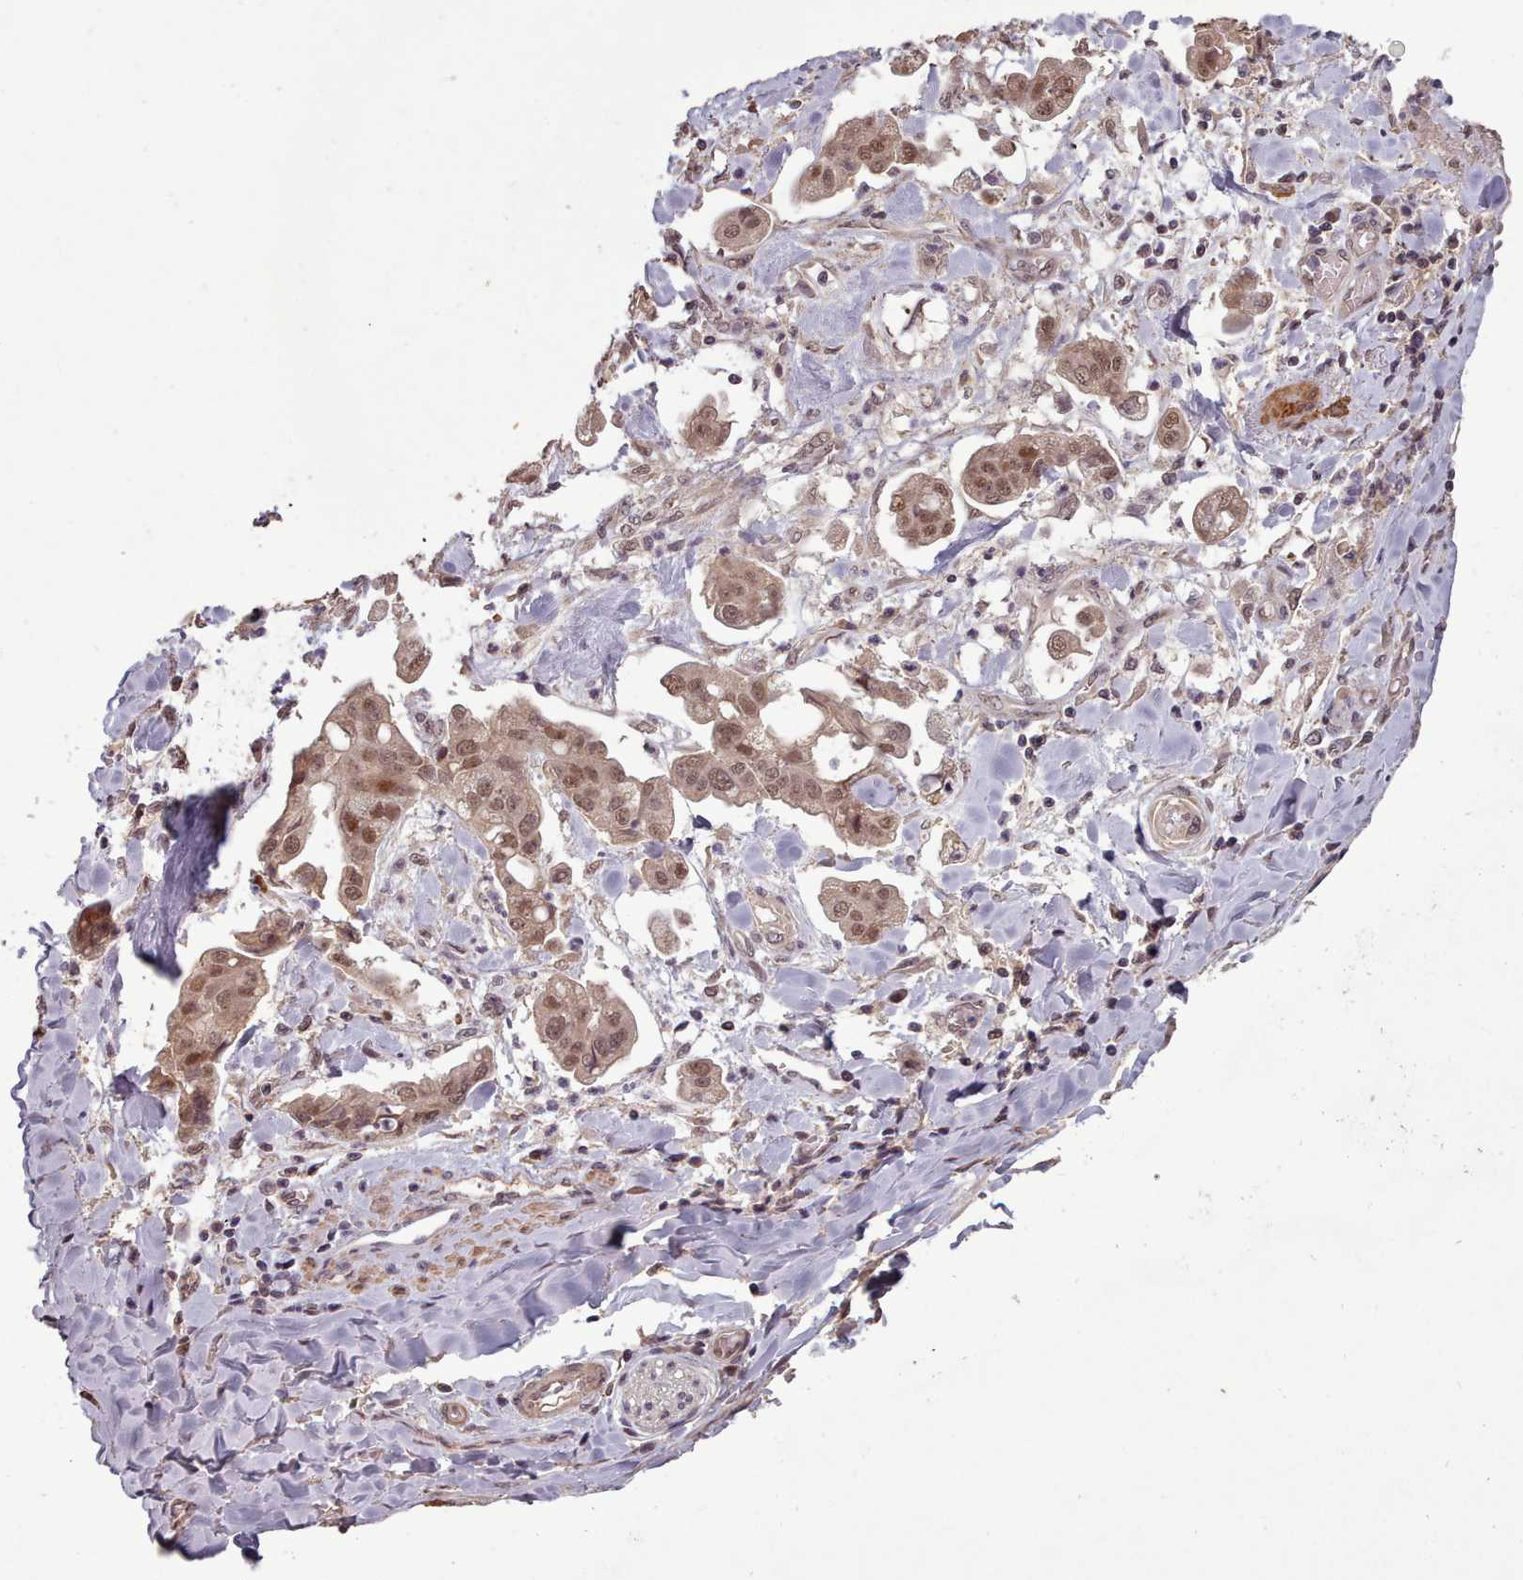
{"staining": {"intensity": "moderate", "quantity": ">75%", "location": "nuclear"}, "tissue": "stomach cancer", "cell_type": "Tumor cells", "image_type": "cancer", "snomed": [{"axis": "morphology", "description": "Adenocarcinoma, NOS"}, {"axis": "topography", "description": "Stomach"}], "caption": "High-power microscopy captured an IHC histopathology image of stomach cancer, revealing moderate nuclear staining in about >75% of tumor cells. (DAB (3,3'-diaminobenzidine) IHC with brightfield microscopy, high magnification).", "gene": "CDC6", "patient": {"sex": "male", "age": 62}}